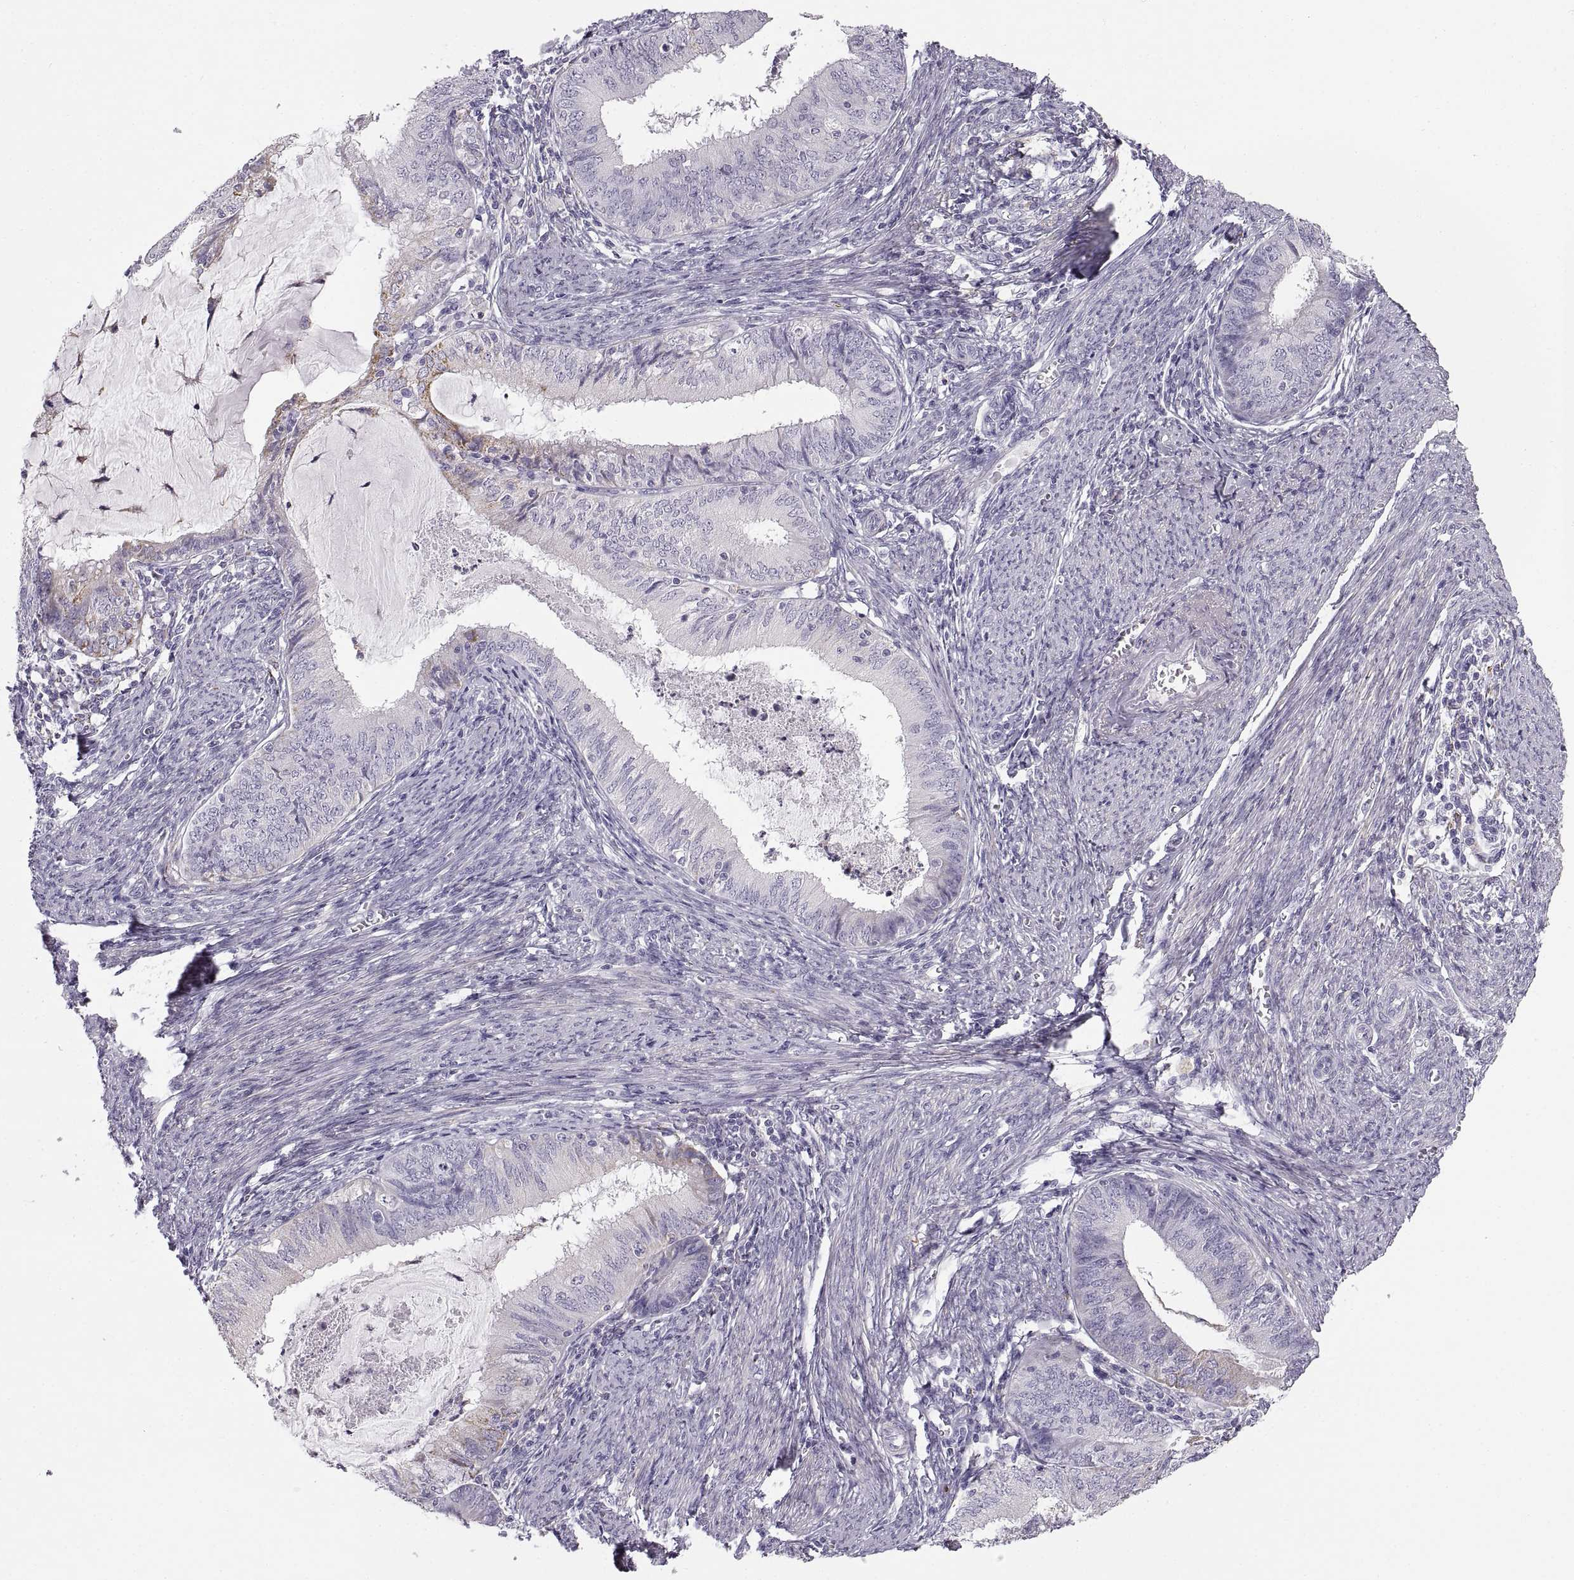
{"staining": {"intensity": "negative", "quantity": "none", "location": "none"}, "tissue": "endometrial cancer", "cell_type": "Tumor cells", "image_type": "cancer", "snomed": [{"axis": "morphology", "description": "Adenocarcinoma, NOS"}, {"axis": "topography", "description": "Endometrium"}], "caption": "Tumor cells show no significant staining in adenocarcinoma (endometrial).", "gene": "COL9A3", "patient": {"sex": "female", "age": 57}}